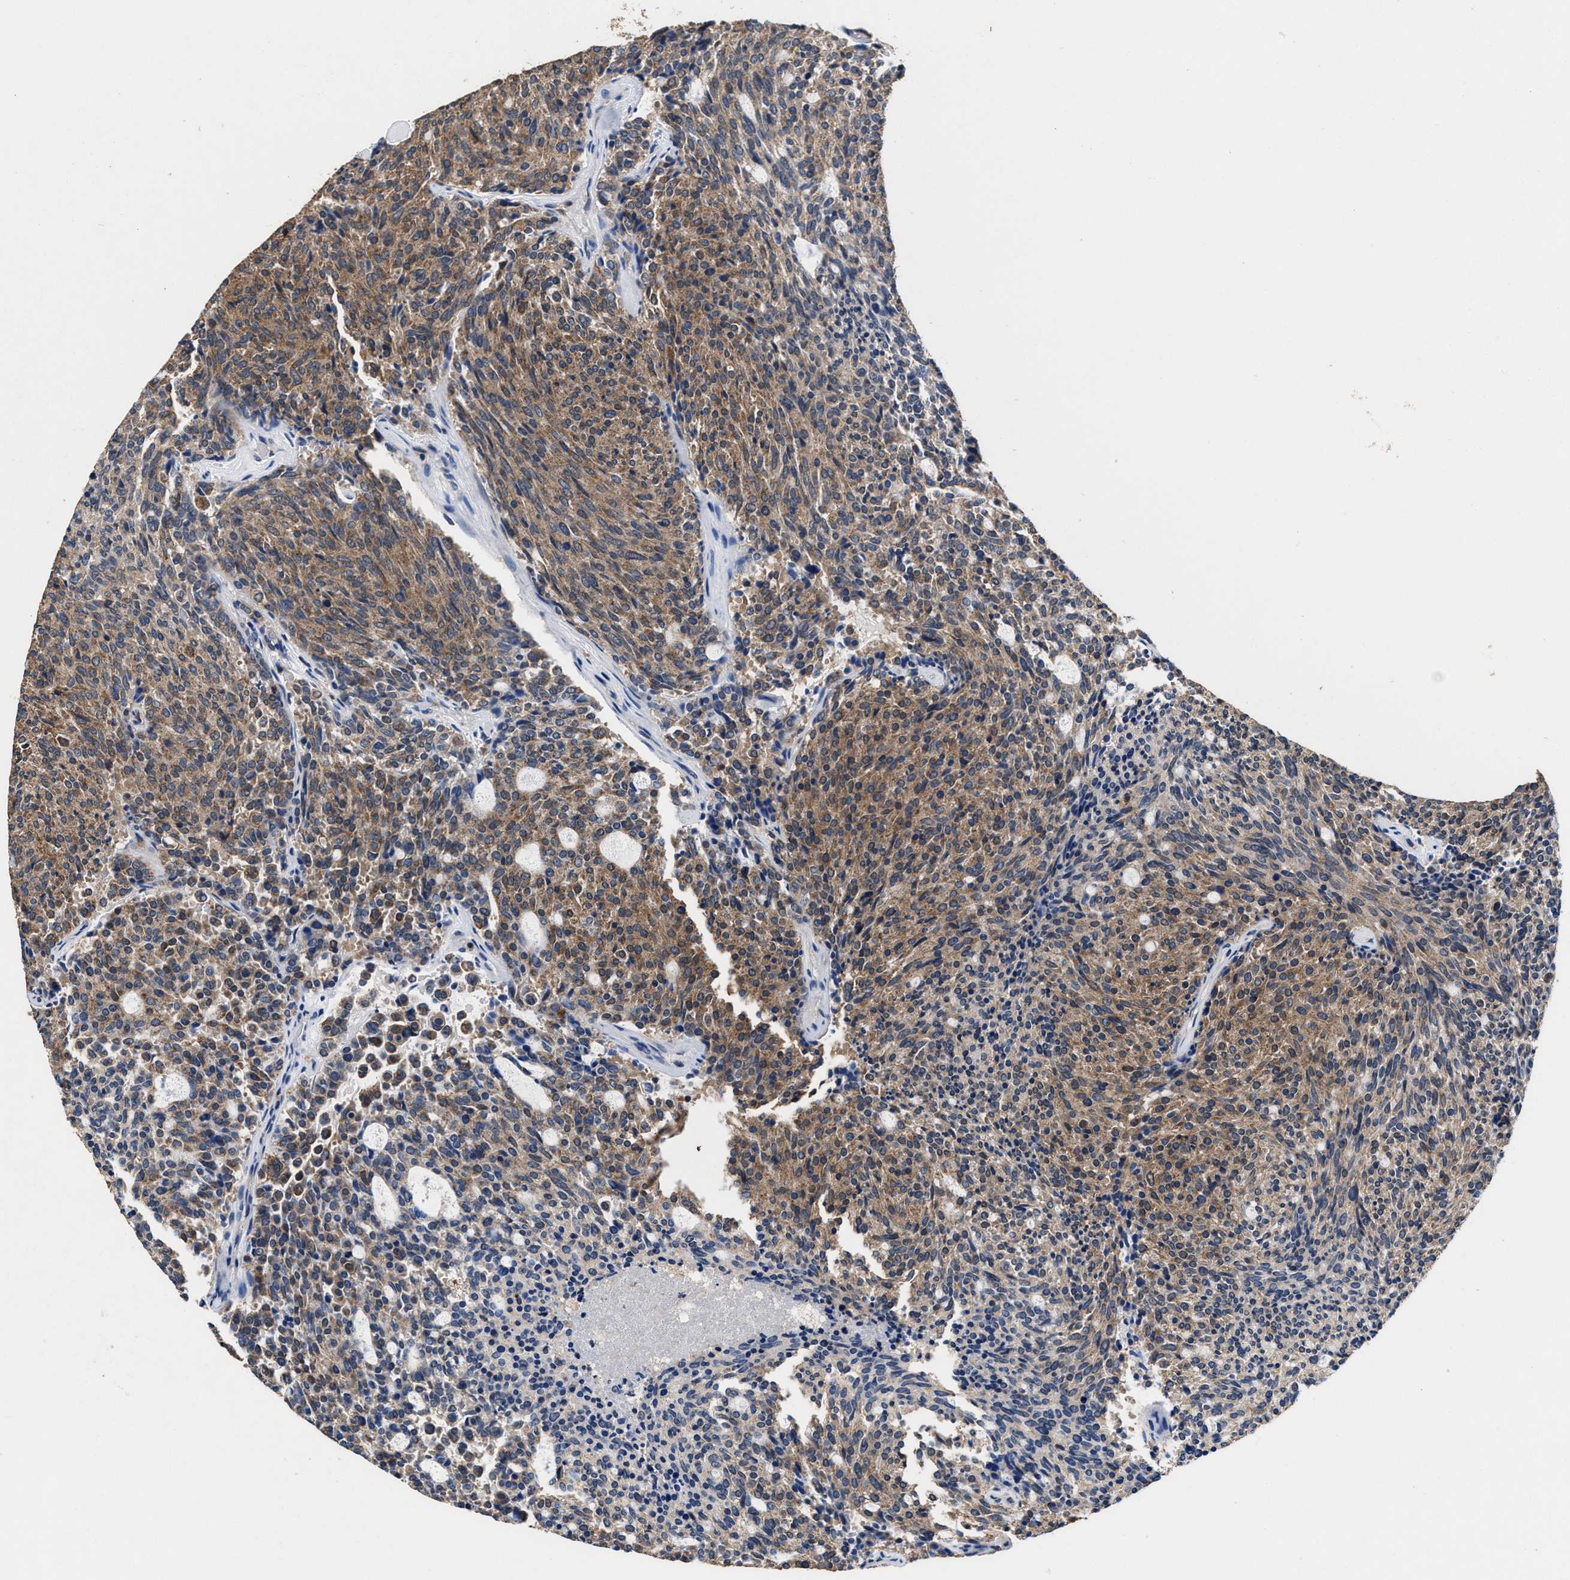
{"staining": {"intensity": "moderate", "quantity": ">75%", "location": "cytoplasmic/membranous"}, "tissue": "carcinoid", "cell_type": "Tumor cells", "image_type": "cancer", "snomed": [{"axis": "morphology", "description": "Carcinoid, malignant, NOS"}, {"axis": "topography", "description": "Pancreas"}], "caption": "Immunohistochemical staining of carcinoid shows moderate cytoplasmic/membranous protein positivity in about >75% of tumor cells.", "gene": "ACLY", "patient": {"sex": "female", "age": 54}}